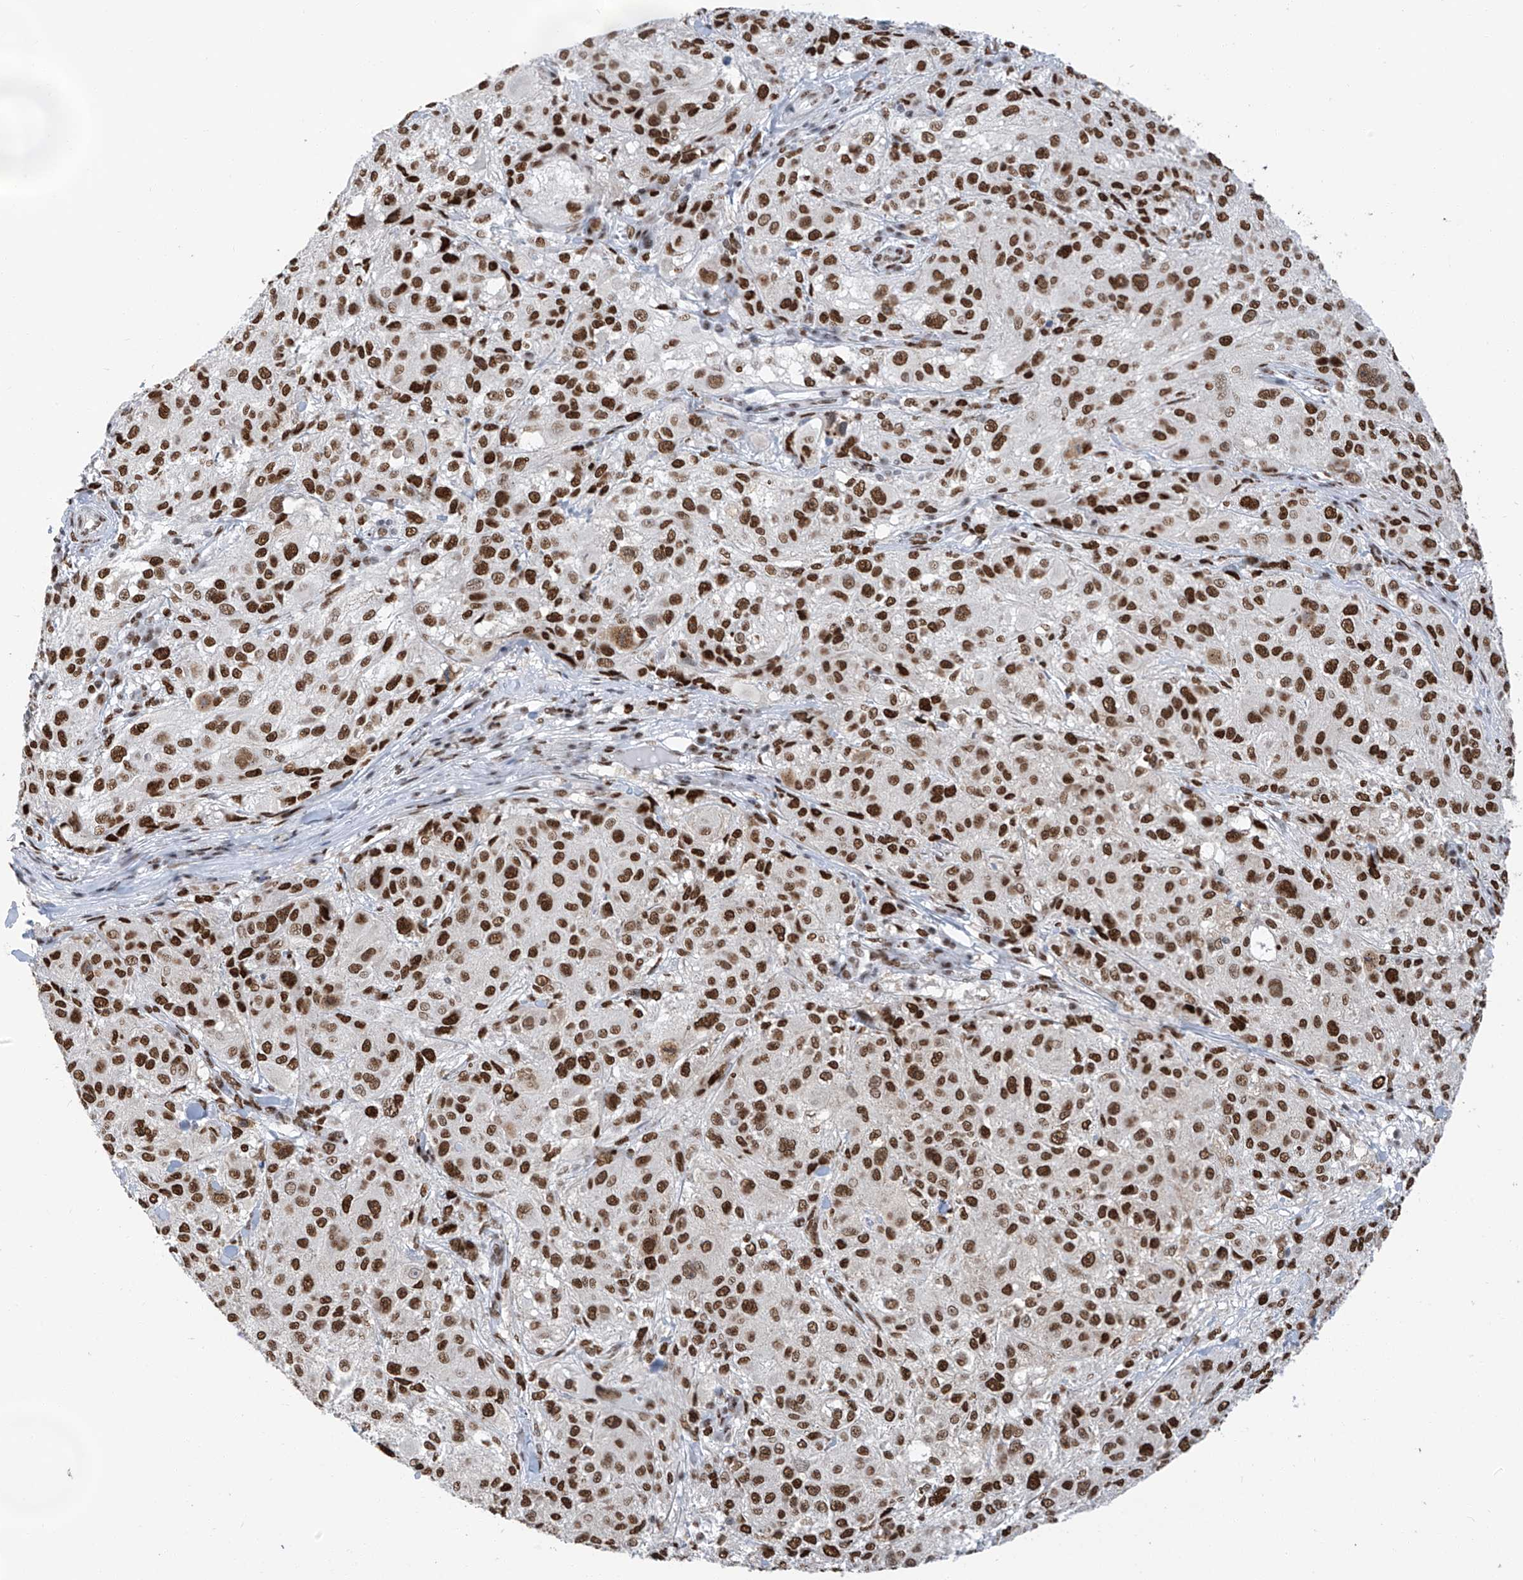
{"staining": {"intensity": "strong", "quantity": ">75%", "location": "nuclear"}, "tissue": "melanoma", "cell_type": "Tumor cells", "image_type": "cancer", "snomed": [{"axis": "morphology", "description": "Necrosis, NOS"}, {"axis": "morphology", "description": "Malignant melanoma, NOS"}, {"axis": "topography", "description": "Skin"}], "caption": "DAB (3,3'-diaminobenzidine) immunohistochemical staining of melanoma displays strong nuclear protein expression in approximately >75% of tumor cells.", "gene": "KHSRP", "patient": {"sex": "female", "age": 87}}